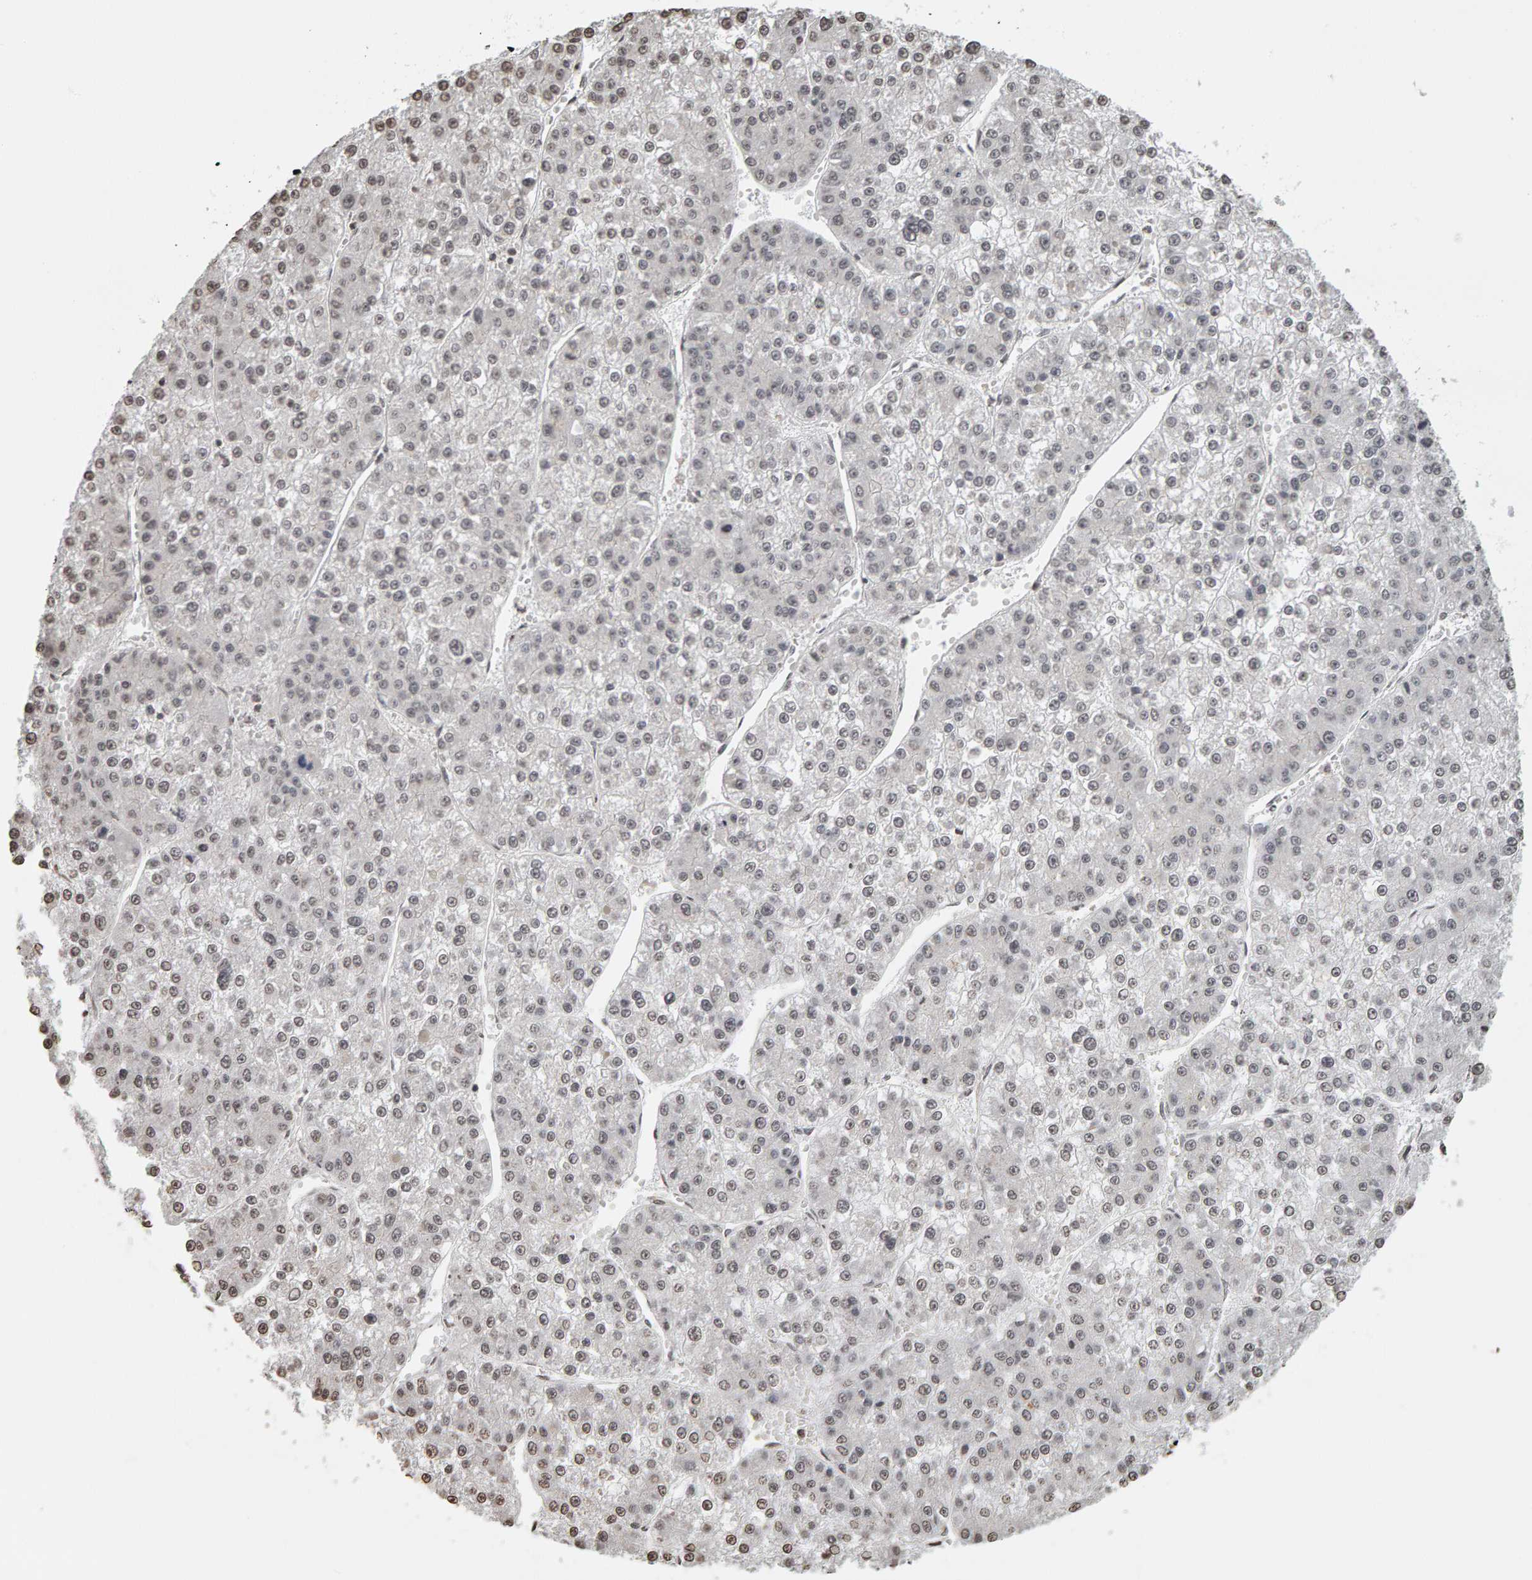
{"staining": {"intensity": "weak", "quantity": ">75%", "location": "nuclear"}, "tissue": "liver cancer", "cell_type": "Tumor cells", "image_type": "cancer", "snomed": [{"axis": "morphology", "description": "Carcinoma, Hepatocellular, NOS"}, {"axis": "topography", "description": "Liver"}], "caption": "Tumor cells show low levels of weak nuclear staining in approximately >75% of cells in liver cancer.", "gene": "AFF4", "patient": {"sex": "female", "age": 73}}